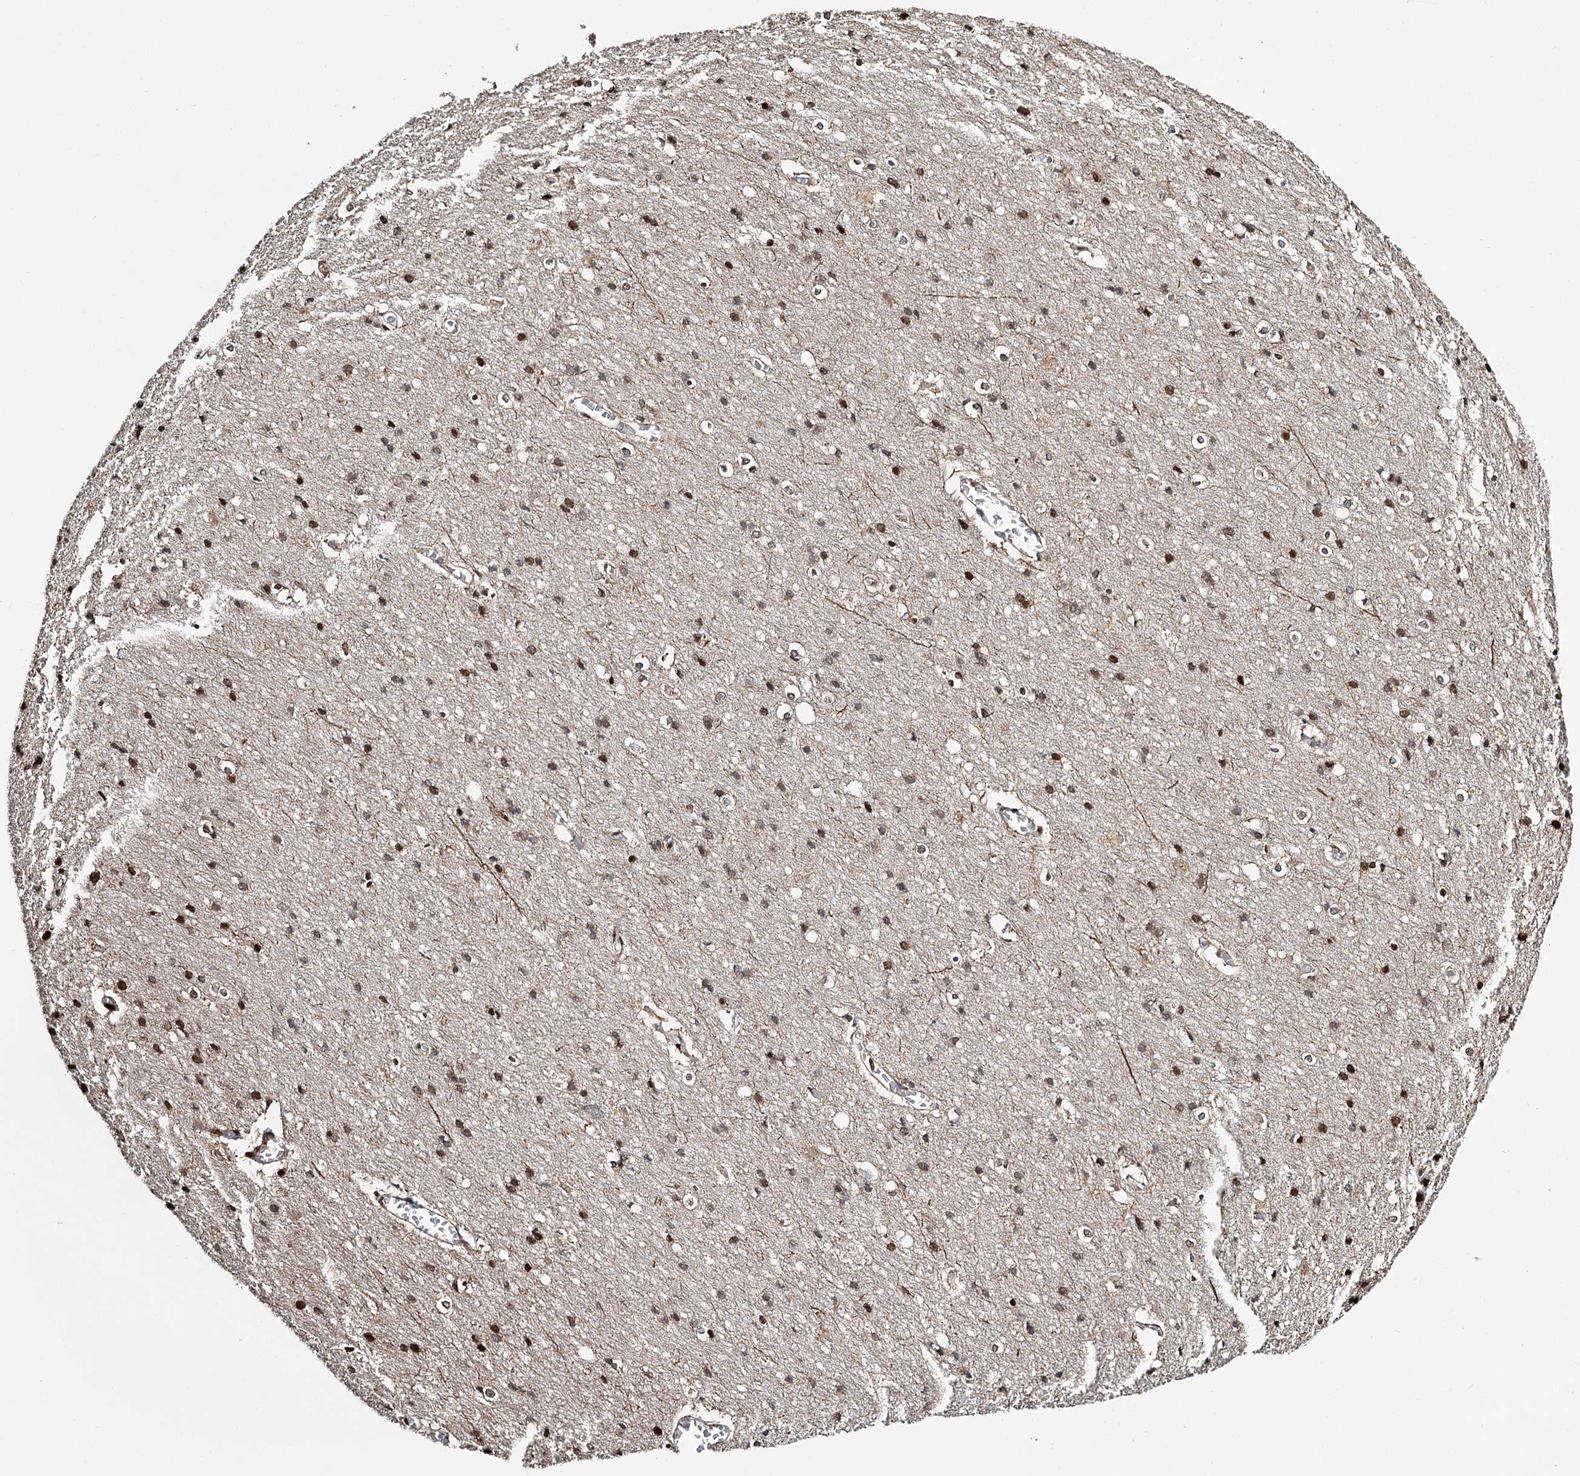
{"staining": {"intensity": "weak", "quantity": "25%-75%", "location": "cytoplasmic/membranous"}, "tissue": "cerebral cortex", "cell_type": "Endothelial cells", "image_type": "normal", "snomed": [{"axis": "morphology", "description": "Normal tissue, NOS"}, {"axis": "topography", "description": "Cerebral cortex"}], "caption": "Brown immunohistochemical staining in benign human cerebral cortex shows weak cytoplasmic/membranous positivity in approximately 25%-75% of endothelial cells. Using DAB (brown) and hematoxylin (blue) stains, captured at high magnification using brightfield microscopy.", "gene": "CFAP46", "patient": {"sex": "male", "age": 54}}